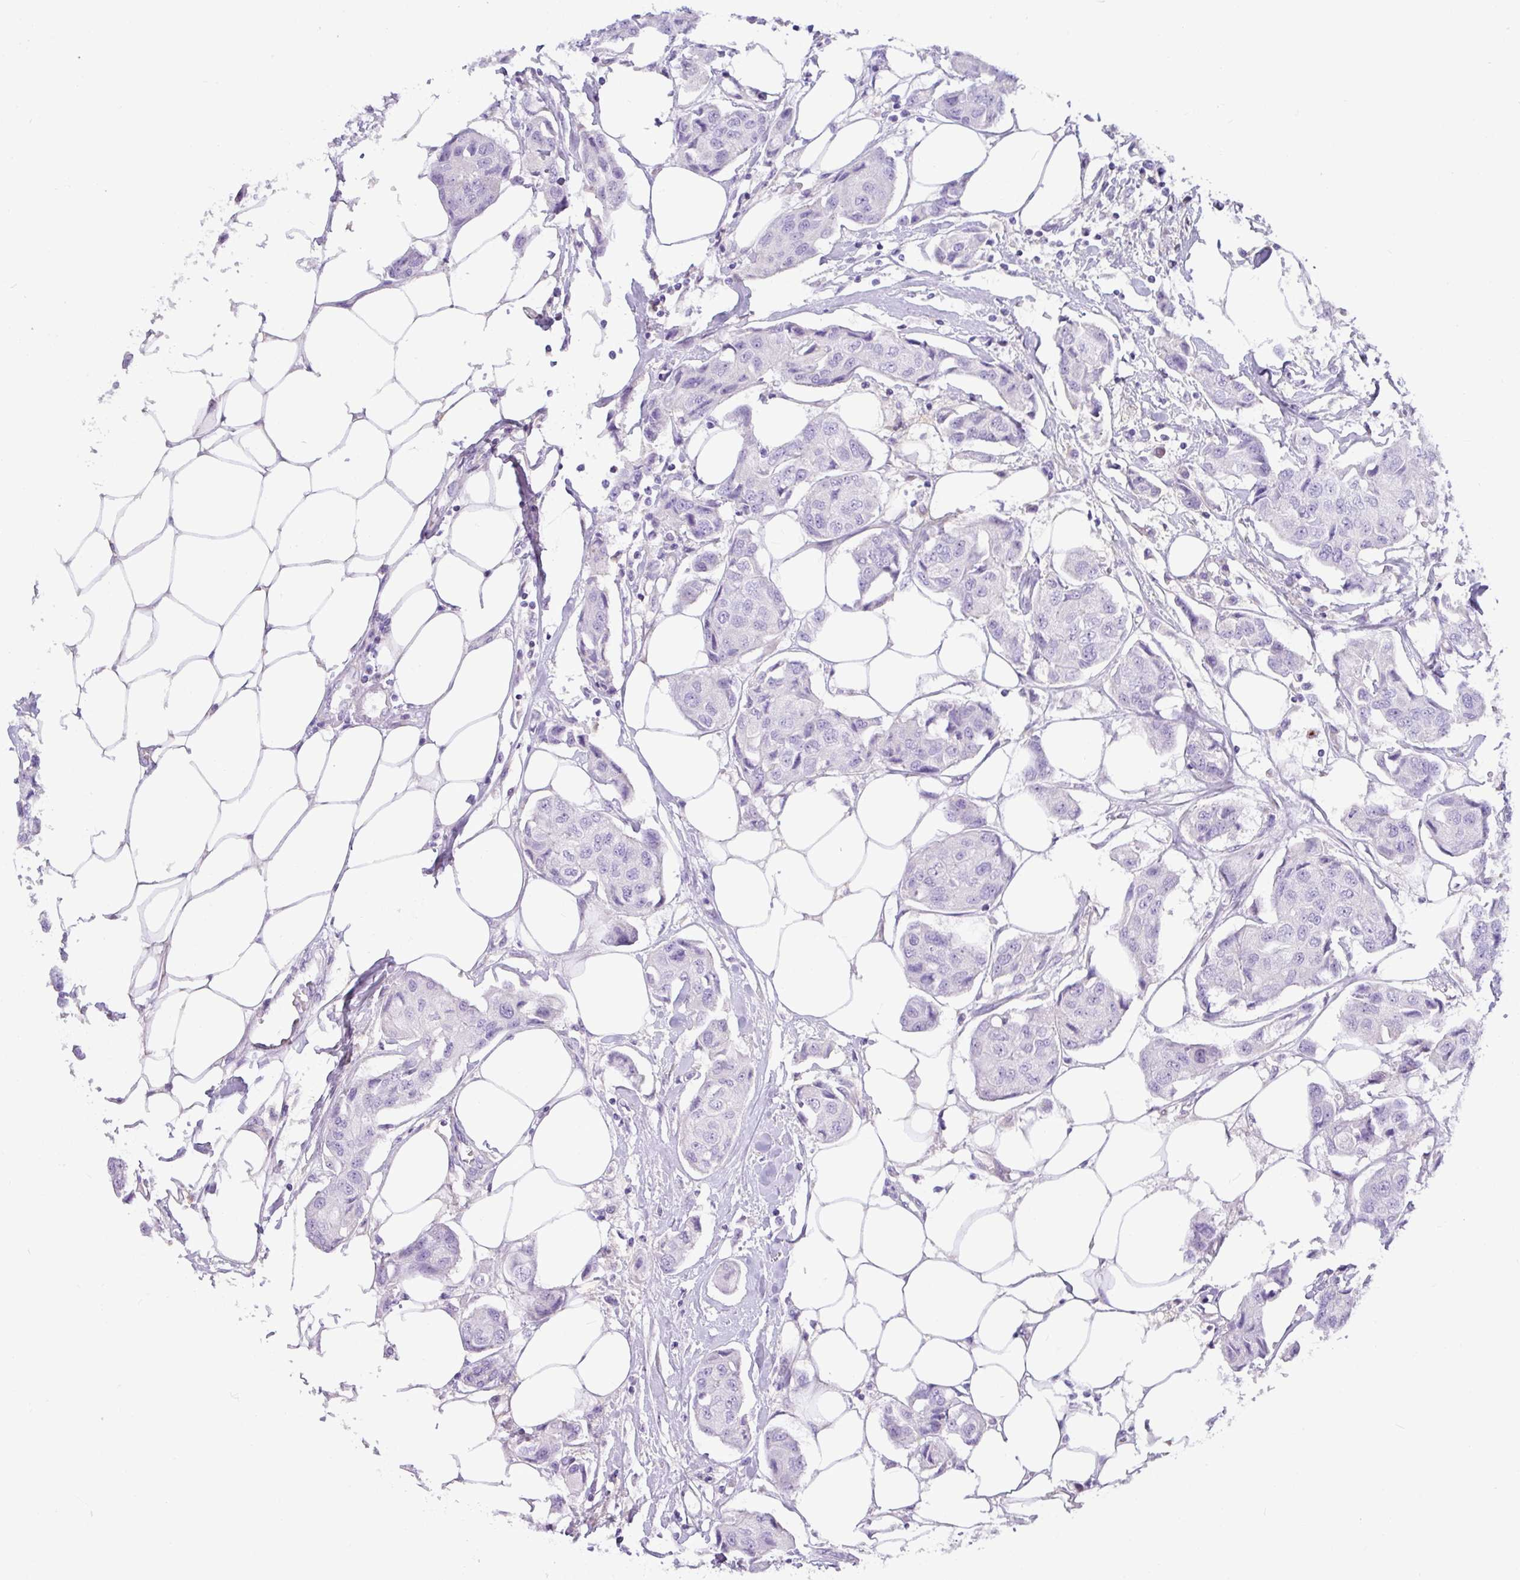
{"staining": {"intensity": "negative", "quantity": "none", "location": "none"}, "tissue": "breast cancer", "cell_type": "Tumor cells", "image_type": "cancer", "snomed": [{"axis": "morphology", "description": "Duct carcinoma"}, {"axis": "topography", "description": "Breast"}, {"axis": "topography", "description": "Lymph node"}], "caption": "IHC micrograph of neoplastic tissue: breast cancer stained with DAB demonstrates no significant protein positivity in tumor cells. The staining was performed using DAB to visualize the protein expression in brown, while the nuclei were stained in blue with hematoxylin (Magnification: 20x).", "gene": "SH2D3C", "patient": {"sex": "female", "age": 80}}